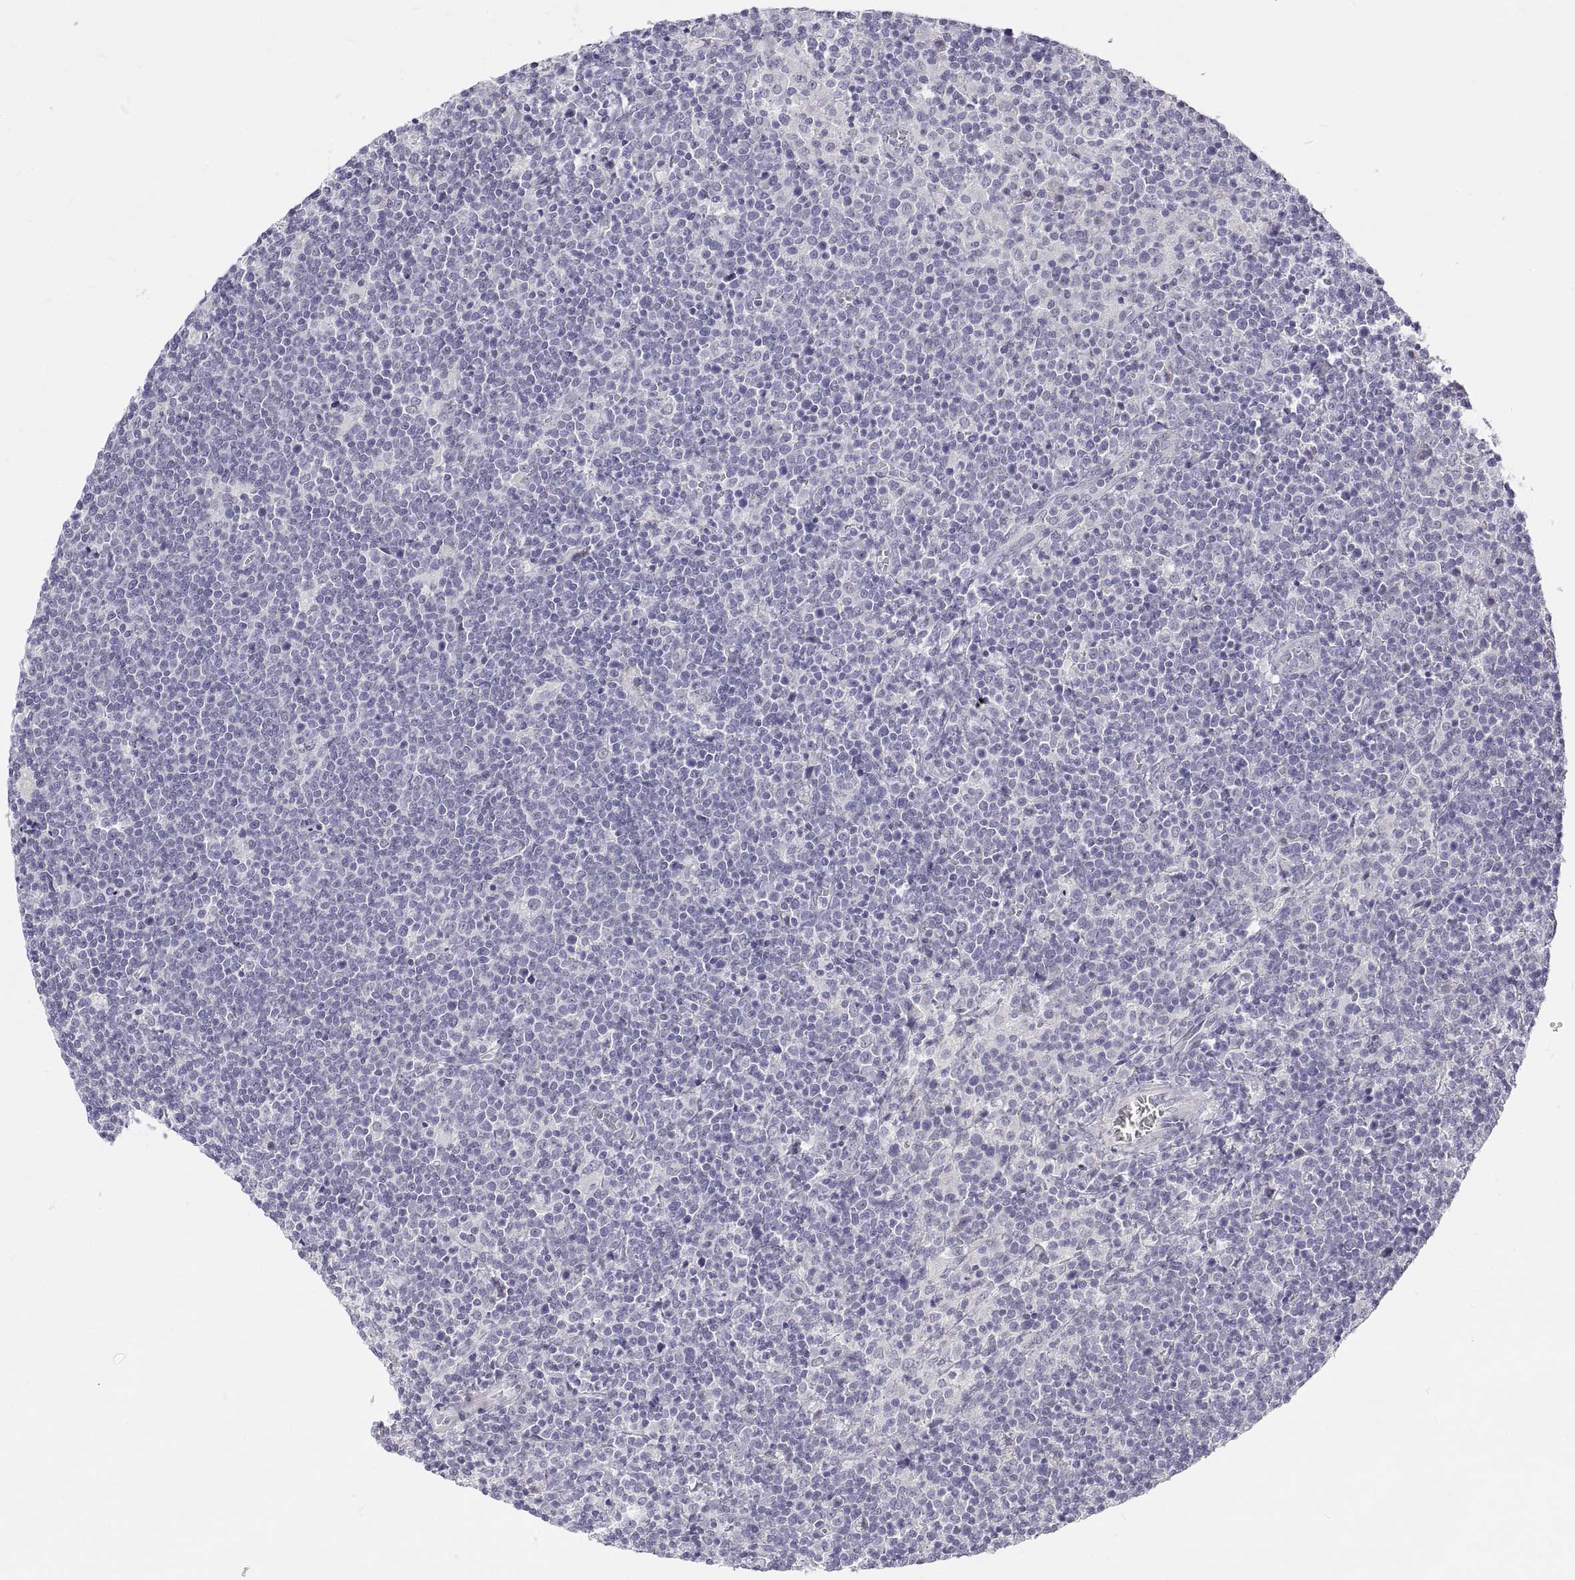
{"staining": {"intensity": "negative", "quantity": "none", "location": "none"}, "tissue": "lymphoma", "cell_type": "Tumor cells", "image_type": "cancer", "snomed": [{"axis": "morphology", "description": "Malignant lymphoma, non-Hodgkin's type, High grade"}, {"axis": "topography", "description": "Lymph node"}], "caption": "Human lymphoma stained for a protein using IHC demonstrates no expression in tumor cells.", "gene": "ANO2", "patient": {"sex": "male", "age": 61}}